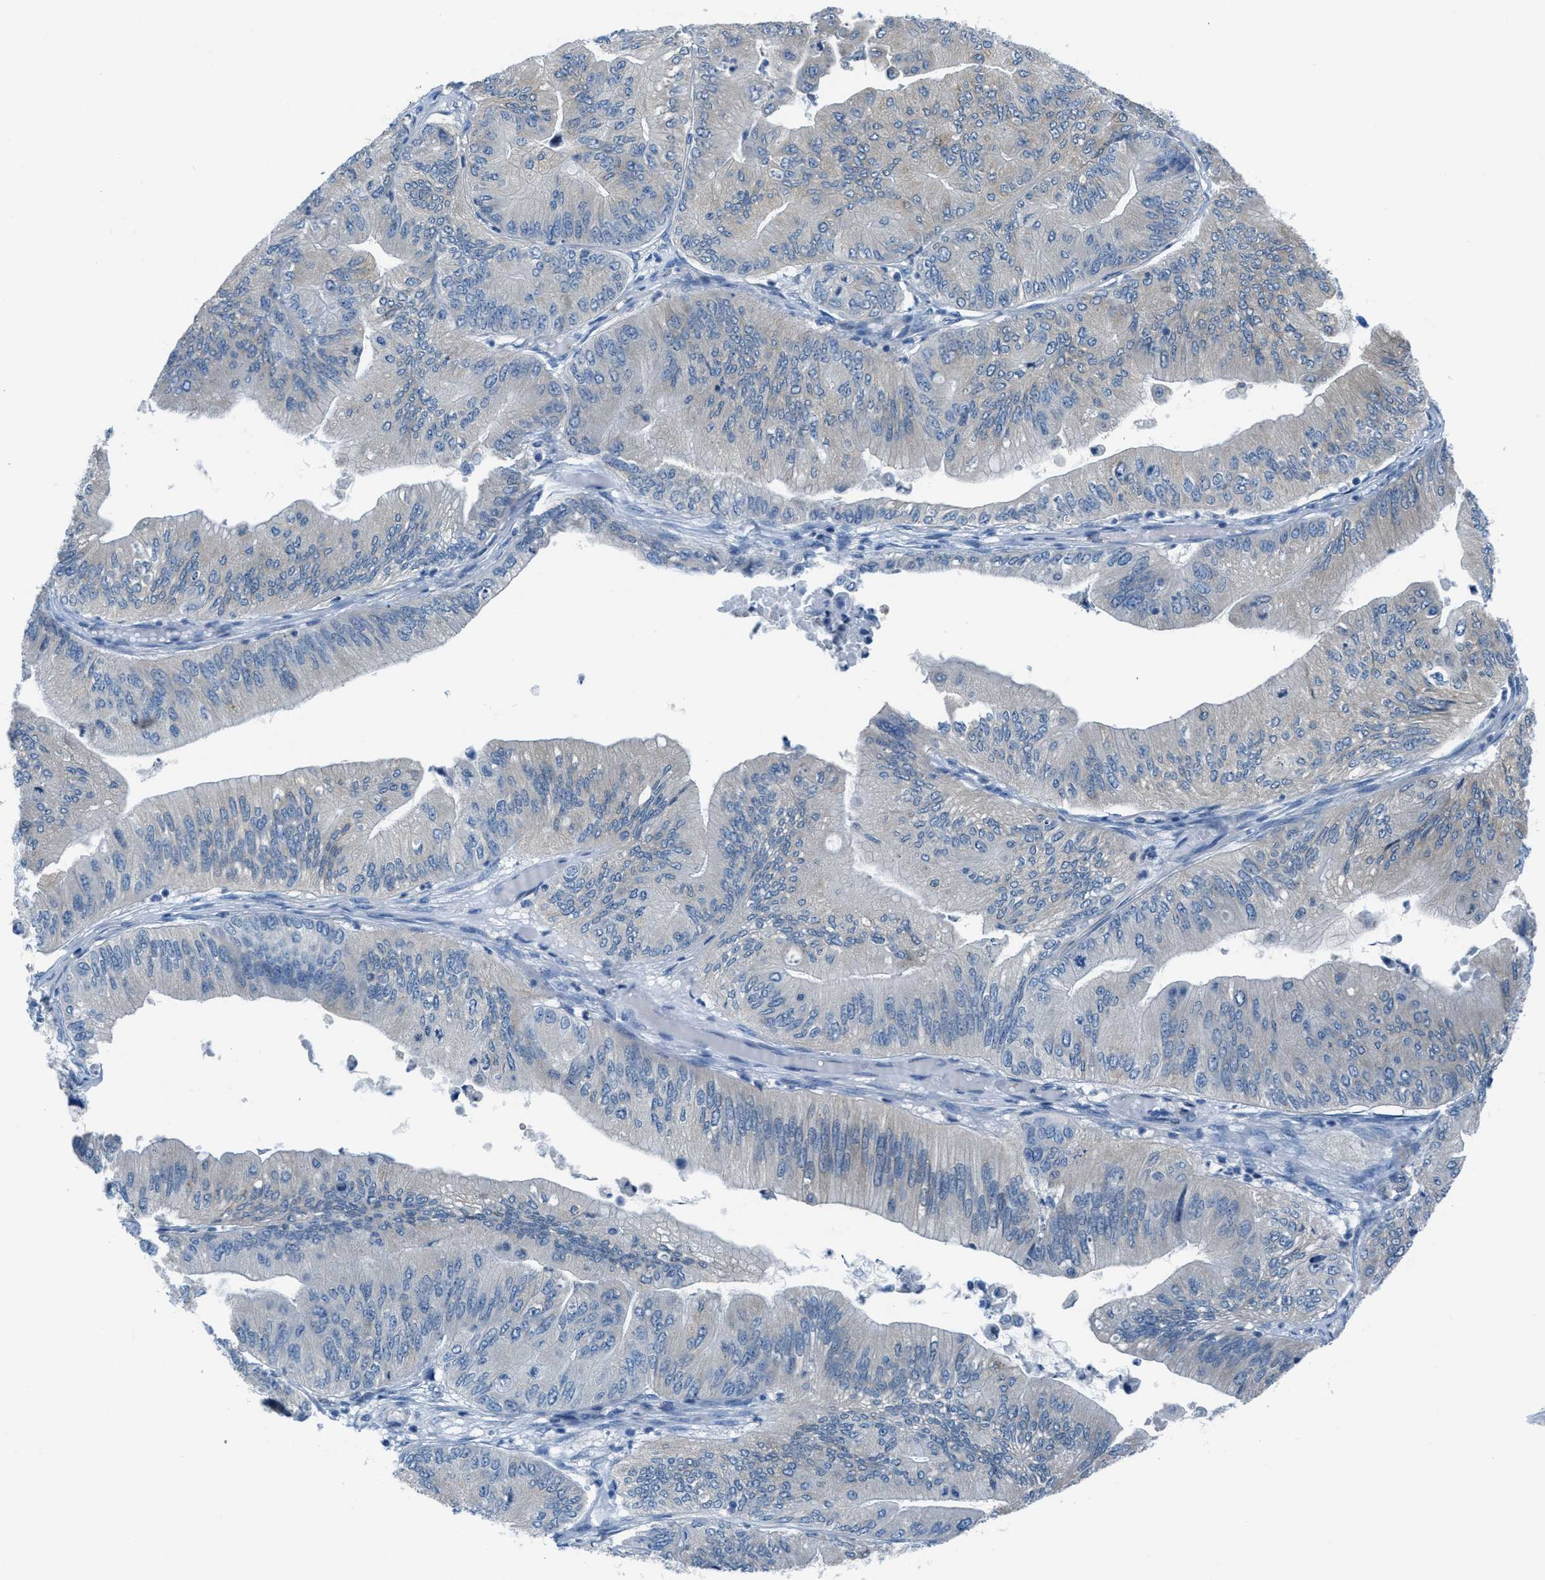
{"staining": {"intensity": "weak", "quantity": "<25%", "location": "cytoplasmic/membranous"}, "tissue": "ovarian cancer", "cell_type": "Tumor cells", "image_type": "cancer", "snomed": [{"axis": "morphology", "description": "Cystadenocarcinoma, mucinous, NOS"}, {"axis": "topography", "description": "Ovary"}], "caption": "IHC of ovarian cancer (mucinous cystadenocarcinoma) shows no expression in tumor cells.", "gene": "MAPRE2", "patient": {"sex": "female", "age": 61}}